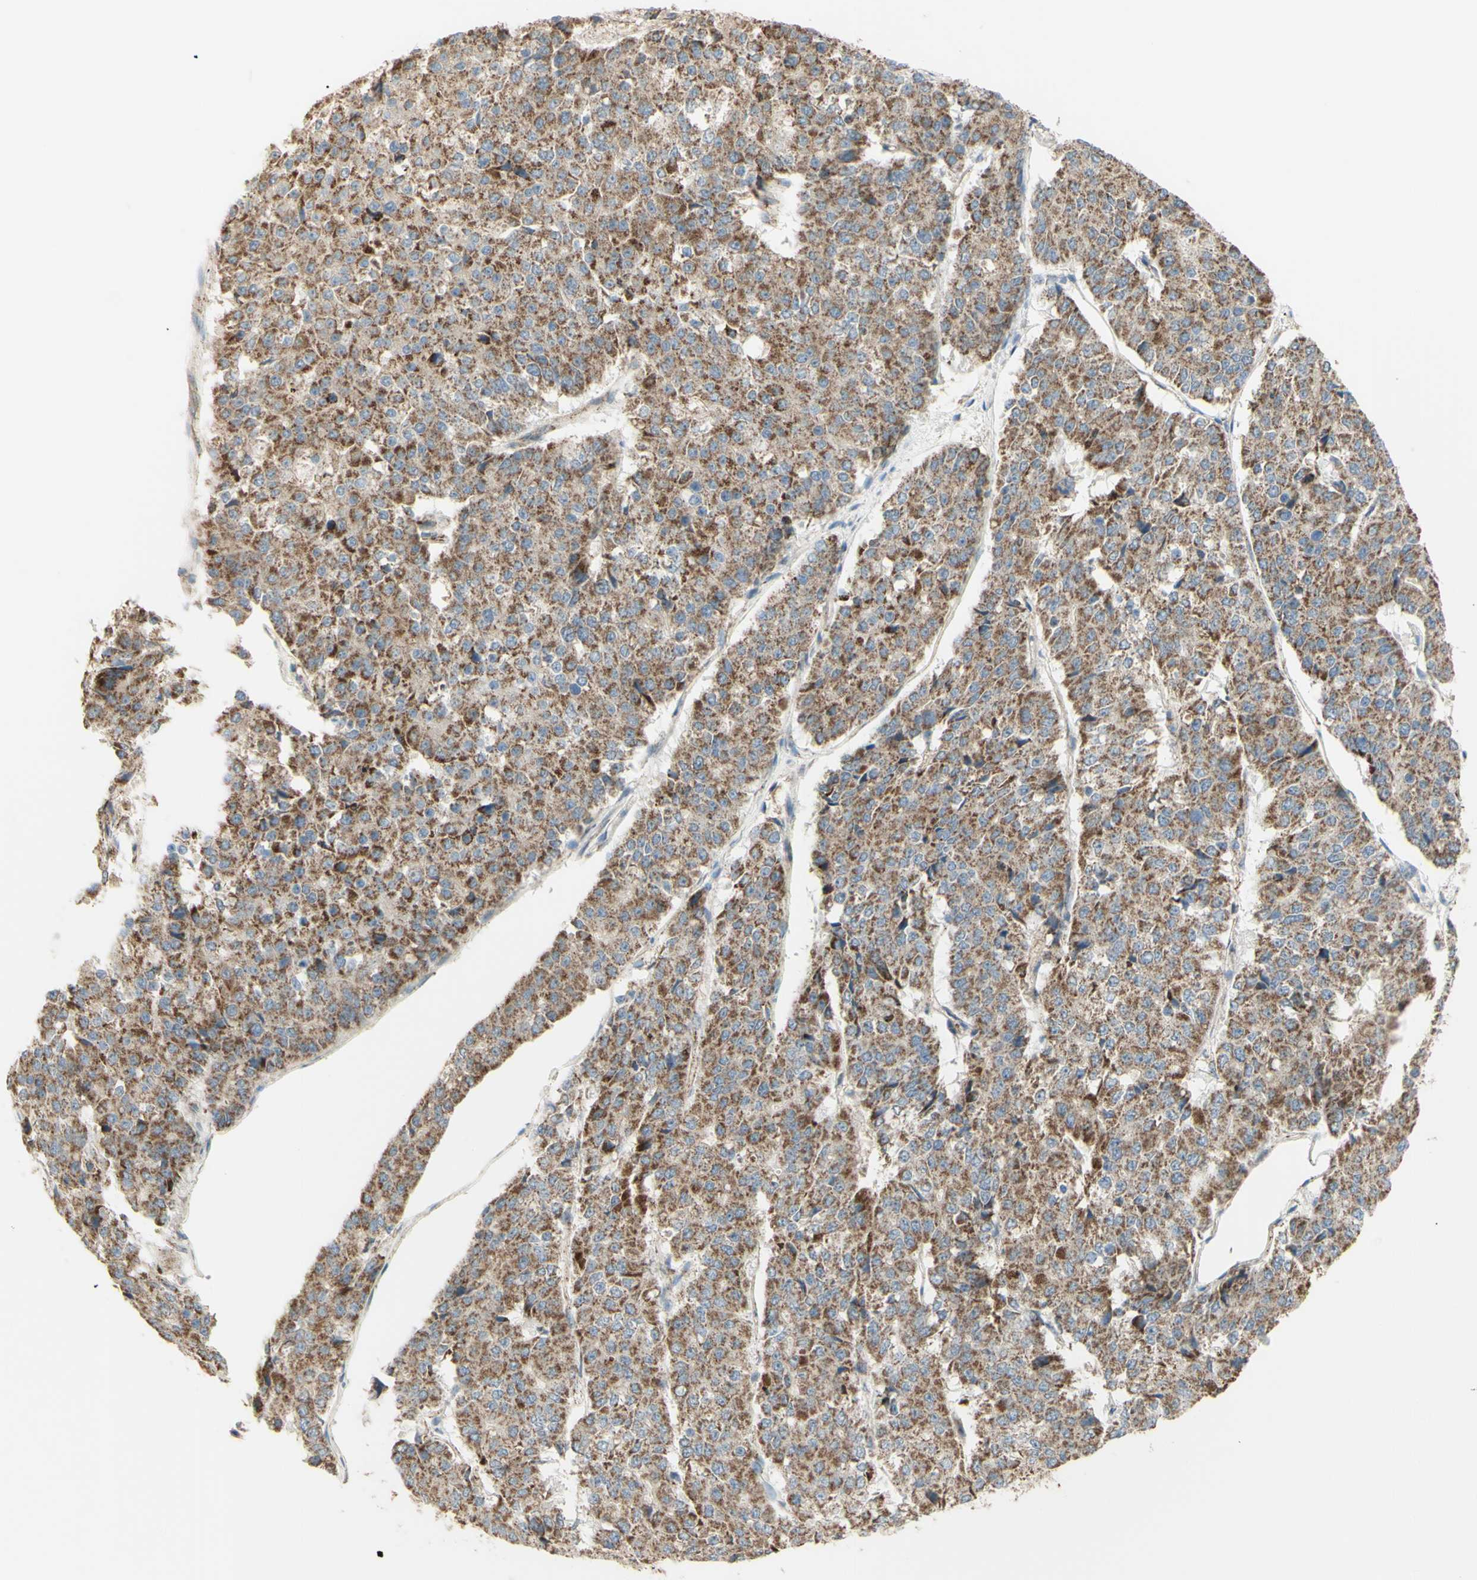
{"staining": {"intensity": "moderate", "quantity": ">75%", "location": "cytoplasmic/membranous"}, "tissue": "pancreatic cancer", "cell_type": "Tumor cells", "image_type": "cancer", "snomed": [{"axis": "morphology", "description": "Adenocarcinoma, NOS"}, {"axis": "topography", "description": "Pancreas"}], "caption": "Pancreatic cancer was stained to show a protein in brown. There is medium levels of moderate cytoplasmic/membranous expression in approximately >75% of tumor cells. (IHC, brightfield microscopy, high magnification).", "gene": "LETM1", "patient": {"sex": "male", "age": 50}}